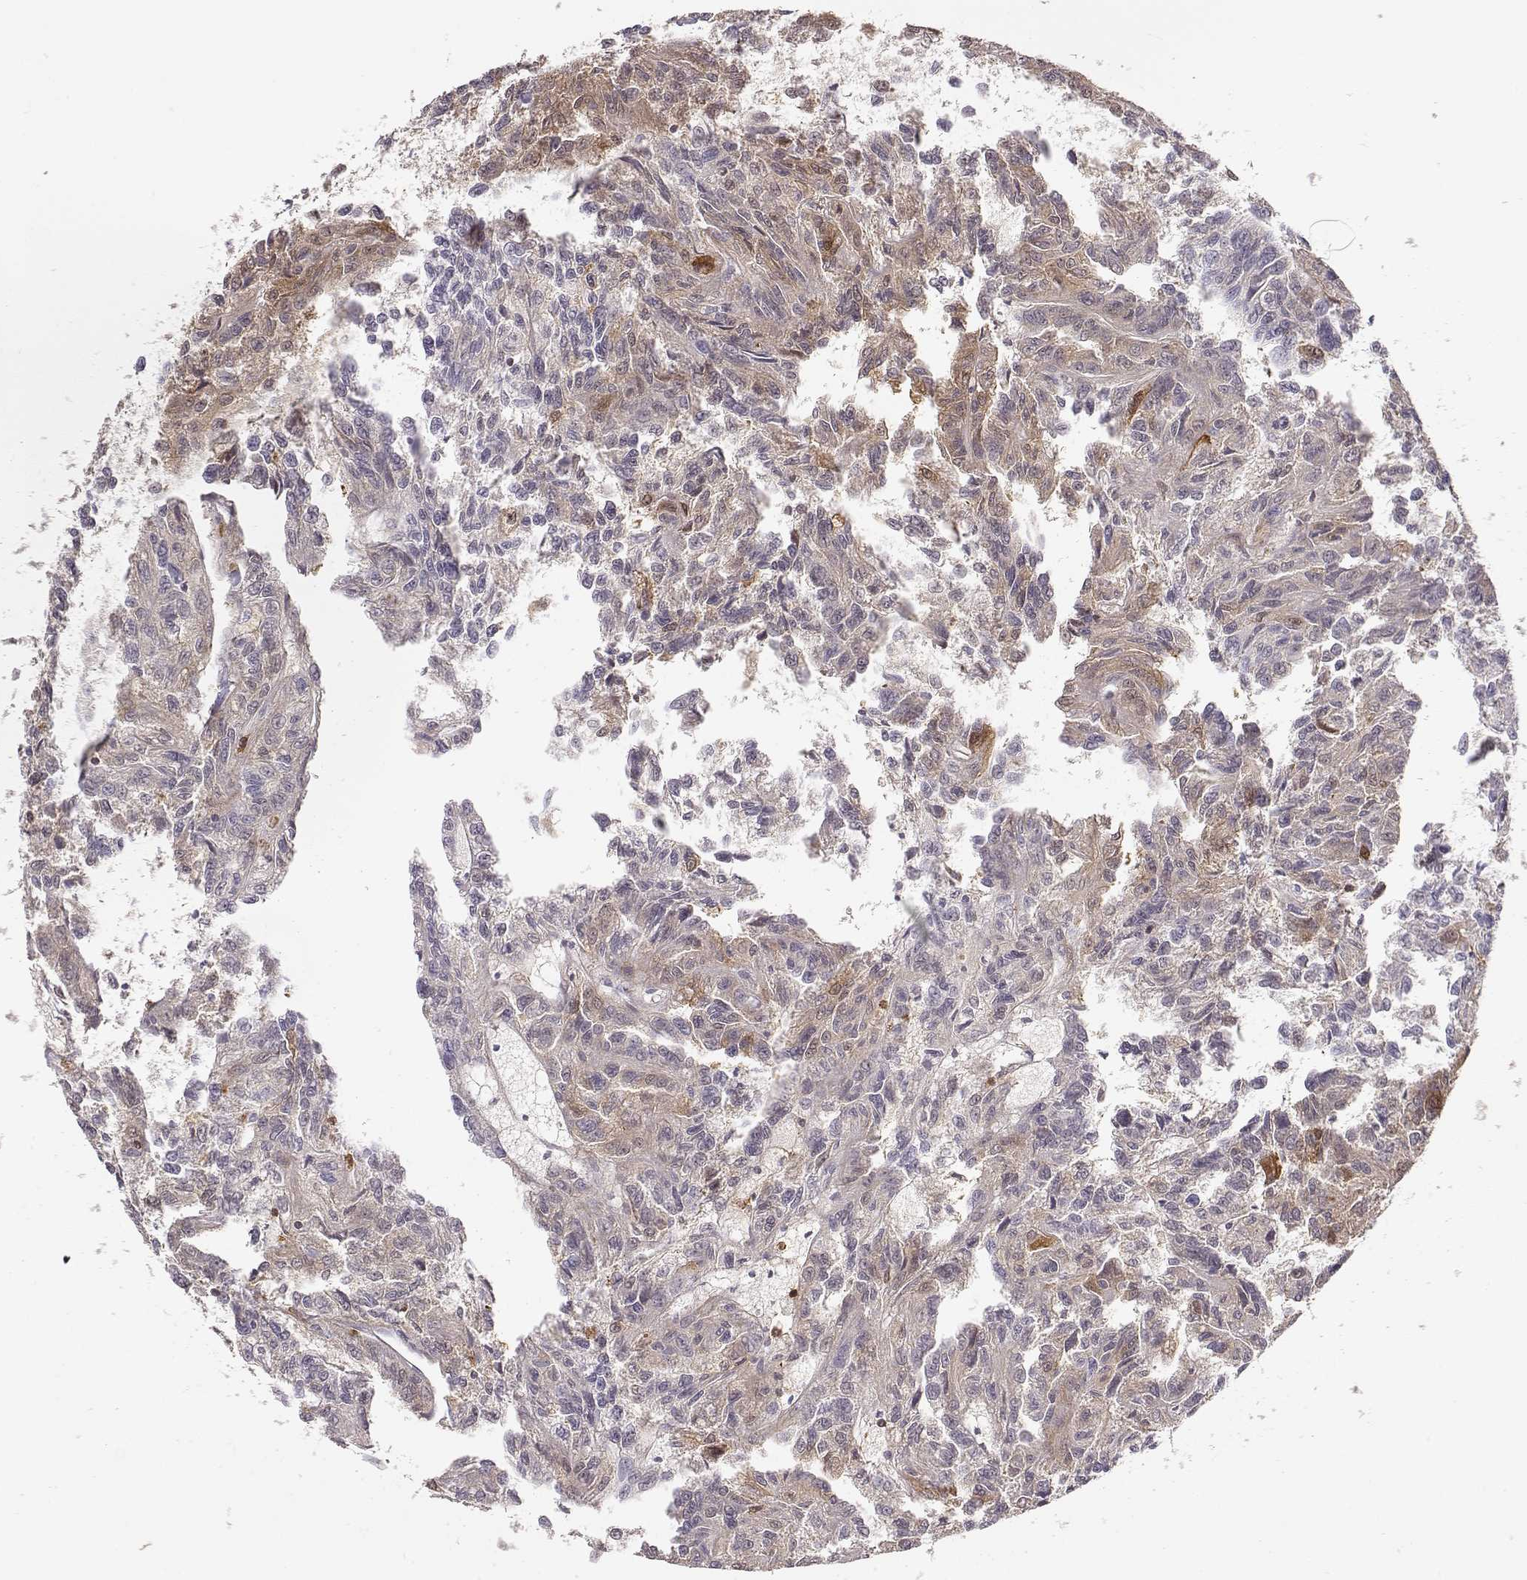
{"staining": {"intensity": "weak", "quantity": "25%-75%", "location": "cytoplasmic/membranous"}, "tissue": "renal cancer", "cell_type": "Tumor cells", "image_type": "cancer", "snomed": [{"axis": "morphology", "description": "Adenocarcinoma, NOS"}, {"axis": "topography", "description": "Kidney"}], "caption": "Brown immunohistochemical staining in human renal cancer displays weak cytoplasmic/membranous expression in about 25%-75% of tumor cells. (Brightfield microscopy of DAB IHC at high magnification).", "gene": "PNP", "patient": {"sex": "male", "age": 79}}